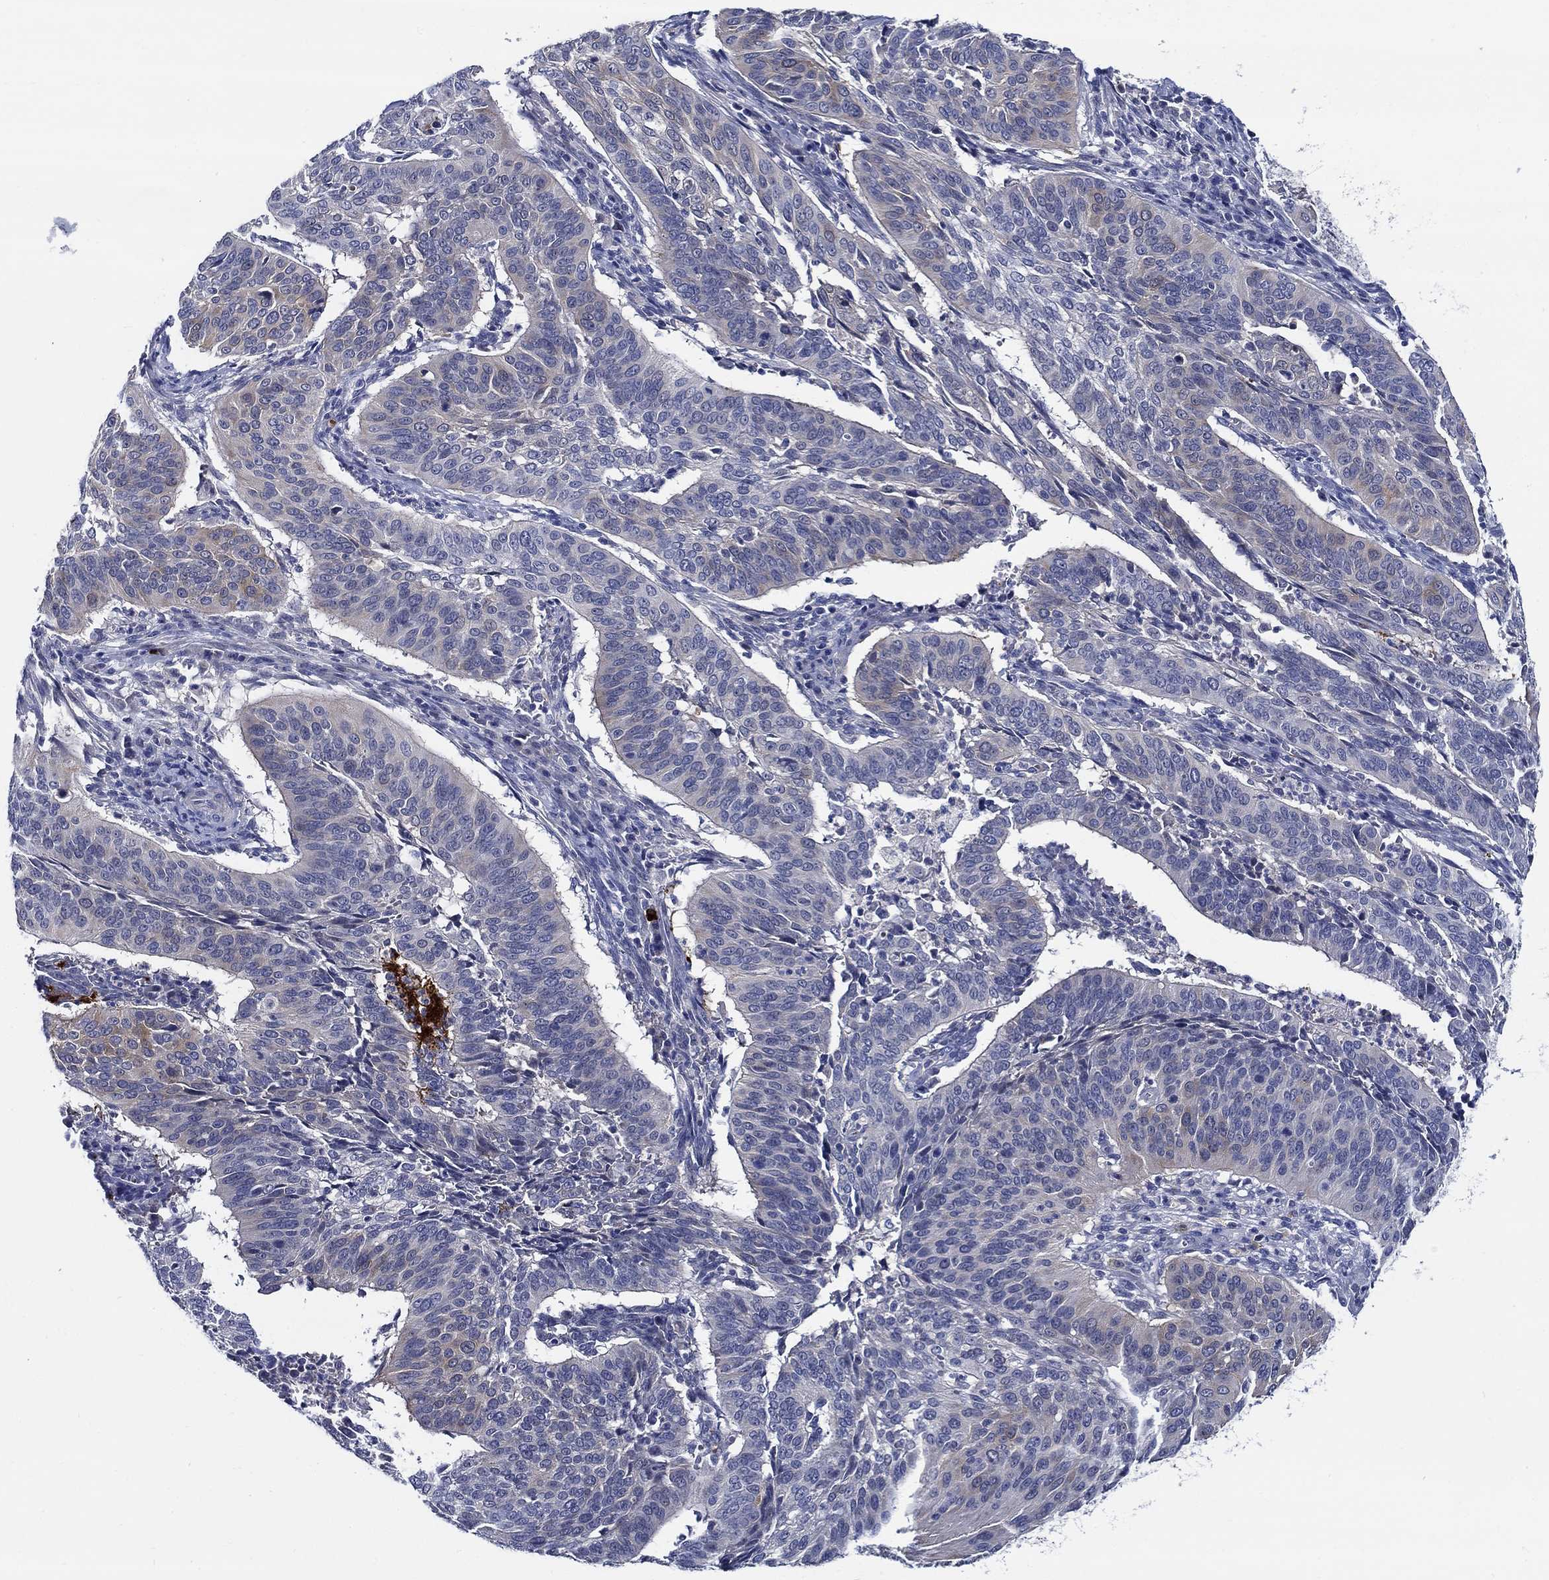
{"staining": {"intensity": "weak", "quantity": "<25%", "location": "cytoplasmic/membranous"}, "tissue": "cervical cancer", "cell_type": "Tumor cells", "image_type": "cancer", "snomed": [{"axis": "morphology", "description": "Normal tissue, NOS"}, {"axis": "morphology", "description": "Squamous cell carcinoma, NOS"}, {"axis": "topography", "description": "Cervix"}], "caption": "Immunohistochemistry micrograph of human cervical cancer stained for a protein (brown), which shows no expression in tumor cells.", "gene": "ALOX12", "patient": {"sex": "female", "age": 39}}